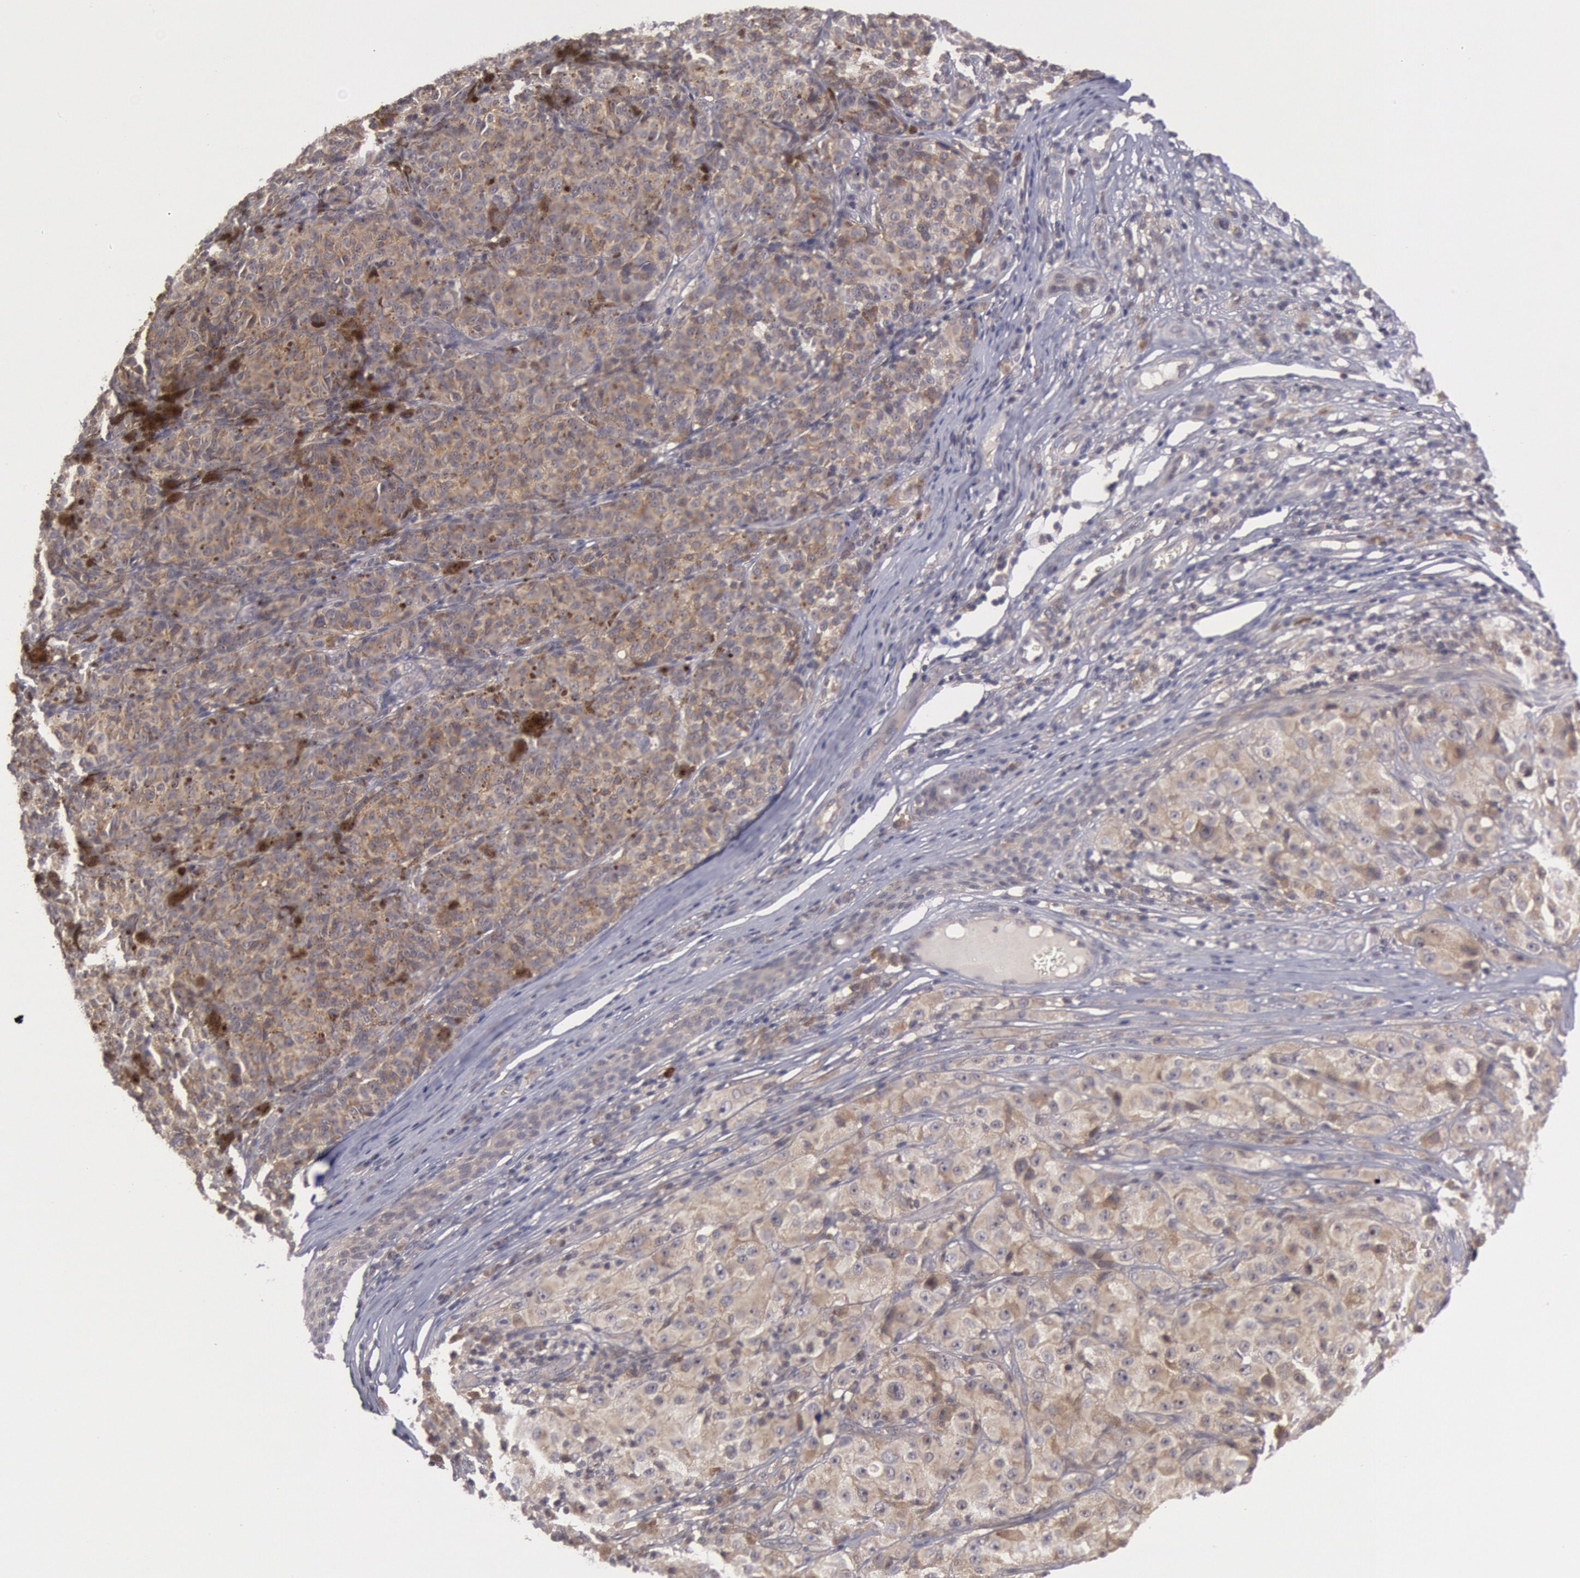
{"staining": {"intensity": "weak", "quantity": "25%-75%", "location": "cytoplasmic/membranous"}, "tissue": "melanoma", "cell_type": "Tumor cells", "image_type": "cancer", "snomed": [{"axis": "morphology", "description": "Malignant melanoma, NOS"}, {"axis": "topography", "description": "Skin"}], "caption": "About 25%-75% of tumor cells in malignant melanoma show weak cytoplasmic/membranous protein staining as visualized by brown immunohistochemical staining.", "gene": "BRAF", "patient": {"sex": "male", "age": 56}}